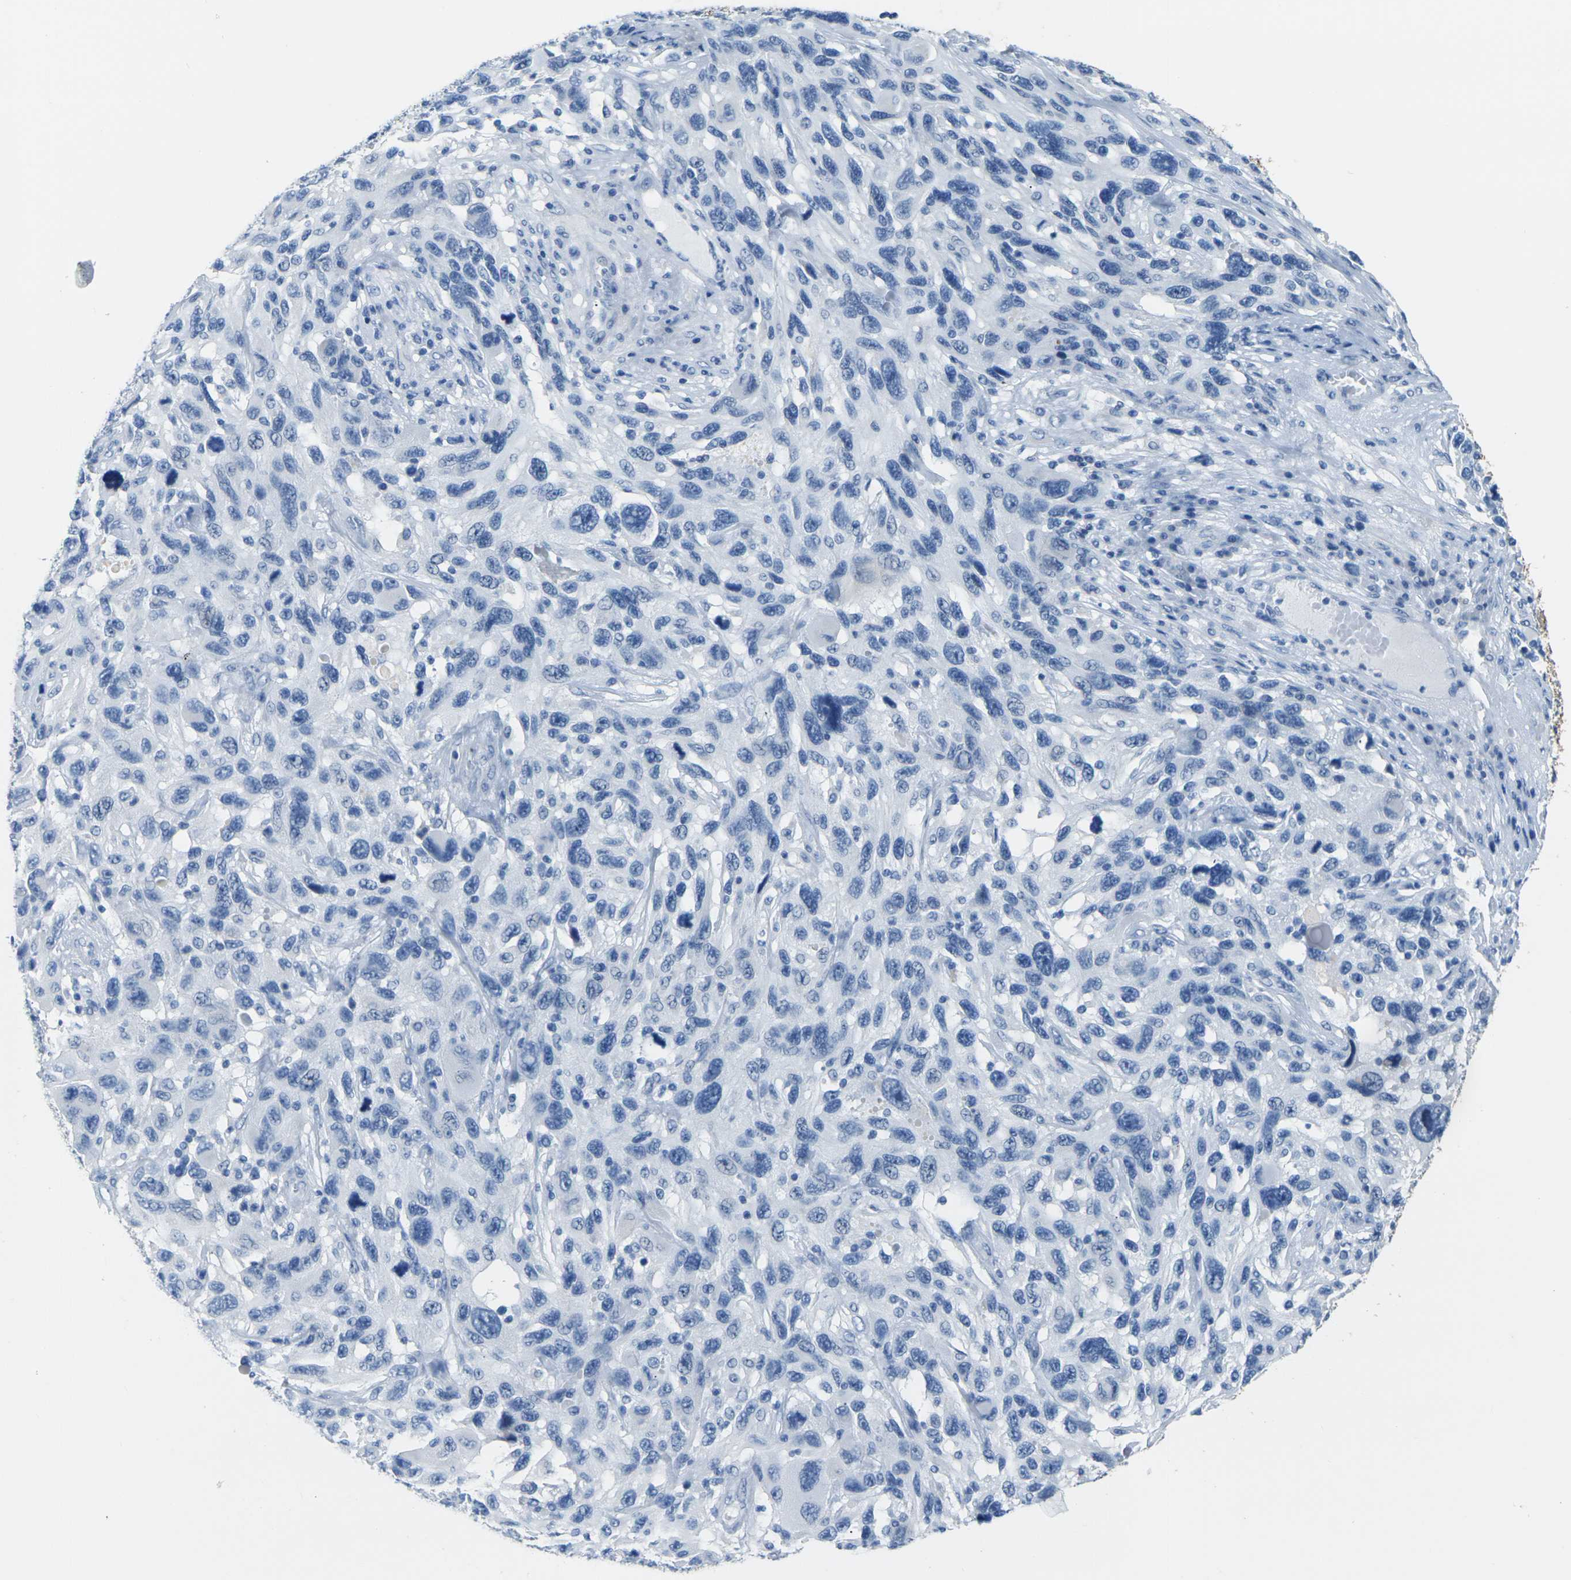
{"staining": {"intensity": "negative", "quantity": "none", "location": "none"}, "tissue": "melanoma", "cell_type": "Tumor cells", "image_type": "cancer", "snomed": [{"axis": "morphology", "description": "Malignant melanoma, NOS"}, {"axis": "topography", "description": "Skin"}], "caption": "High power microscopy photomicrograph of an immunohistochemistry image of malignant melanoma, revealing no significant expression in tumor cells. (Brightfield microscopy of DAB (3,3'-diaminobenzidine) immunohistochemistry at high magnification).", "gene": "CLDN7", "patient": {"sex": "male", "age": 53}}